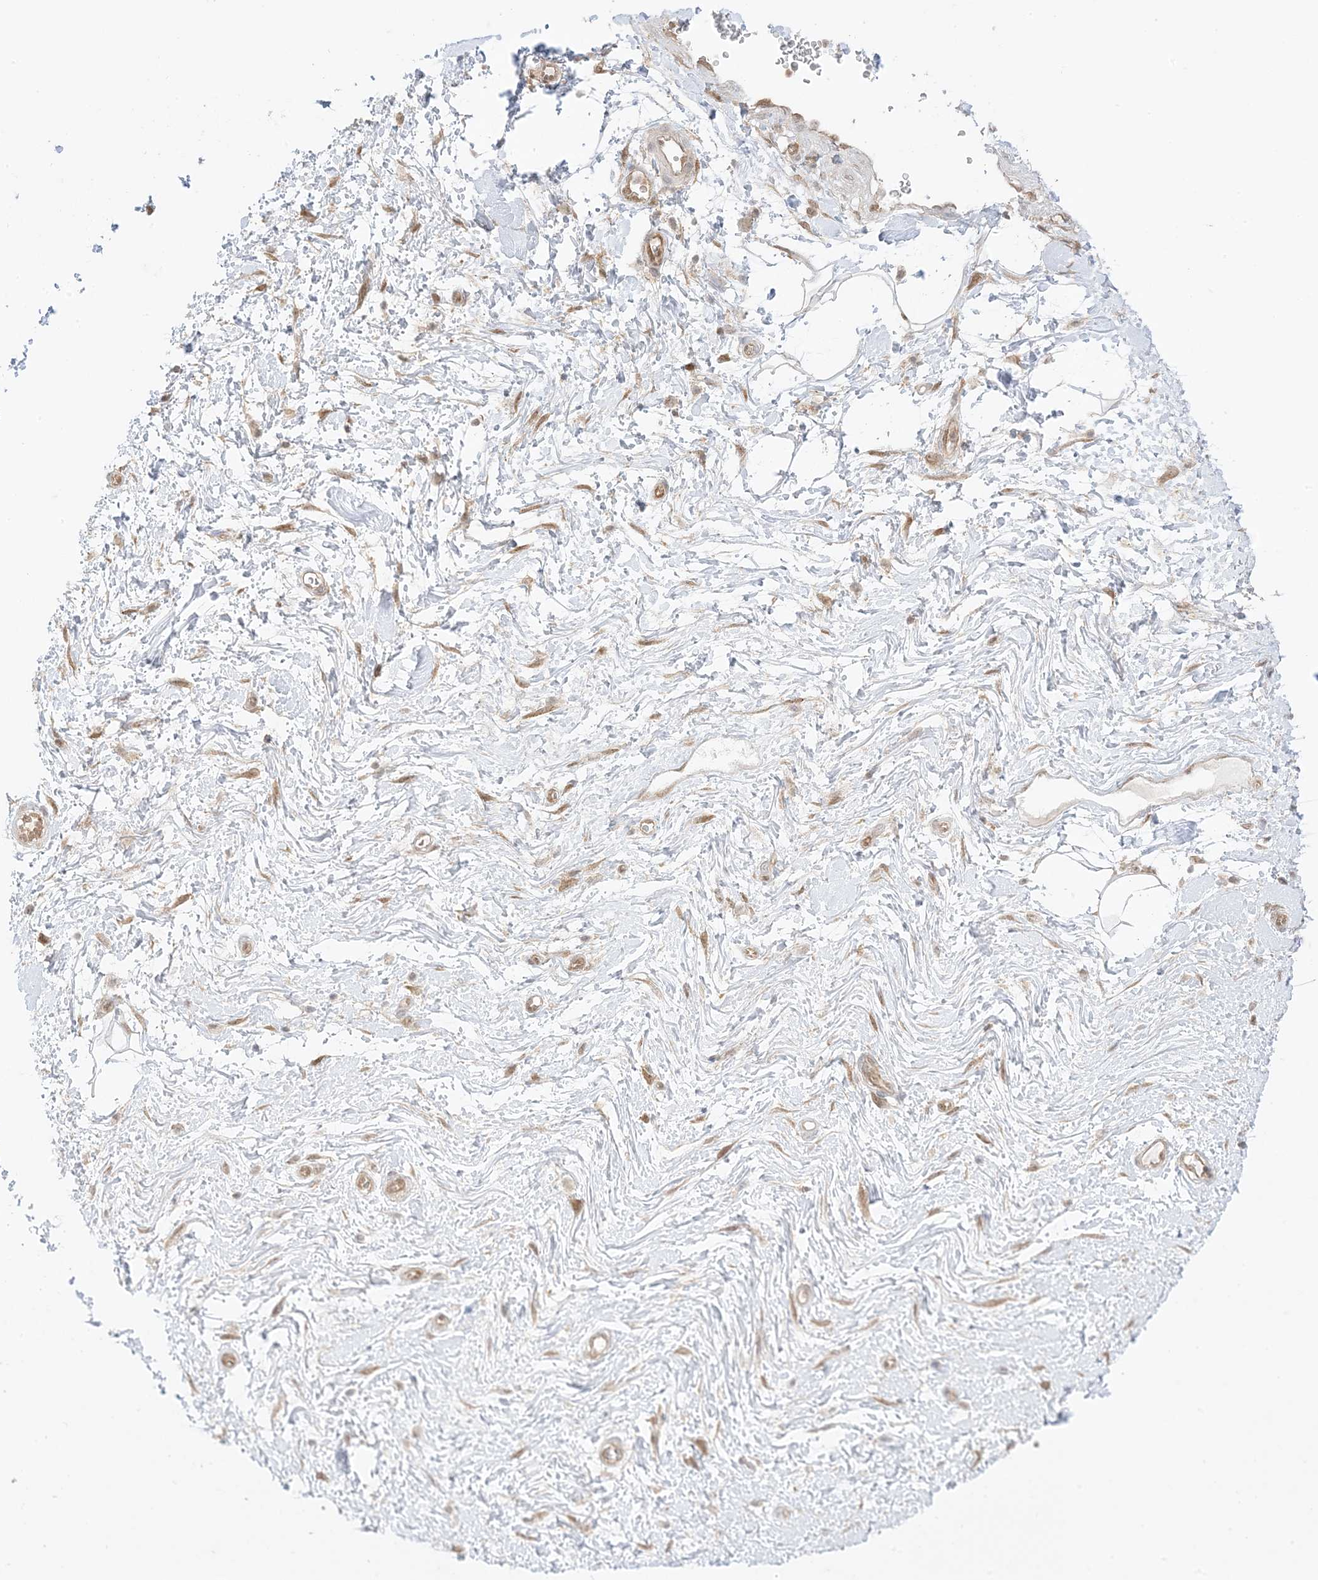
{"staining": {"intensity": "negative", "quantity": "none", "location": "none"}, "tissue": "adipose tissue", "cell_type": "Adipocytes", "image_type": "normal", "snomed": [{"axis": "morphology", "description": "Normal tissue, NOS"}, {"axis": "morphology", "description": "Adenocarcinoma, NOS"}, {"axis": "topography", "description": "Pancreas"}, {"axis": "topography", "description": "Peripheral nerve tissue"}], "caption": "High power microscopy micrograph of an IHC micrograph of unremarkable adipose tissue, revealing no significant expression in adipocytes.", "gene": "PTPA", "patient": {"sex": "male", "age": 59}}